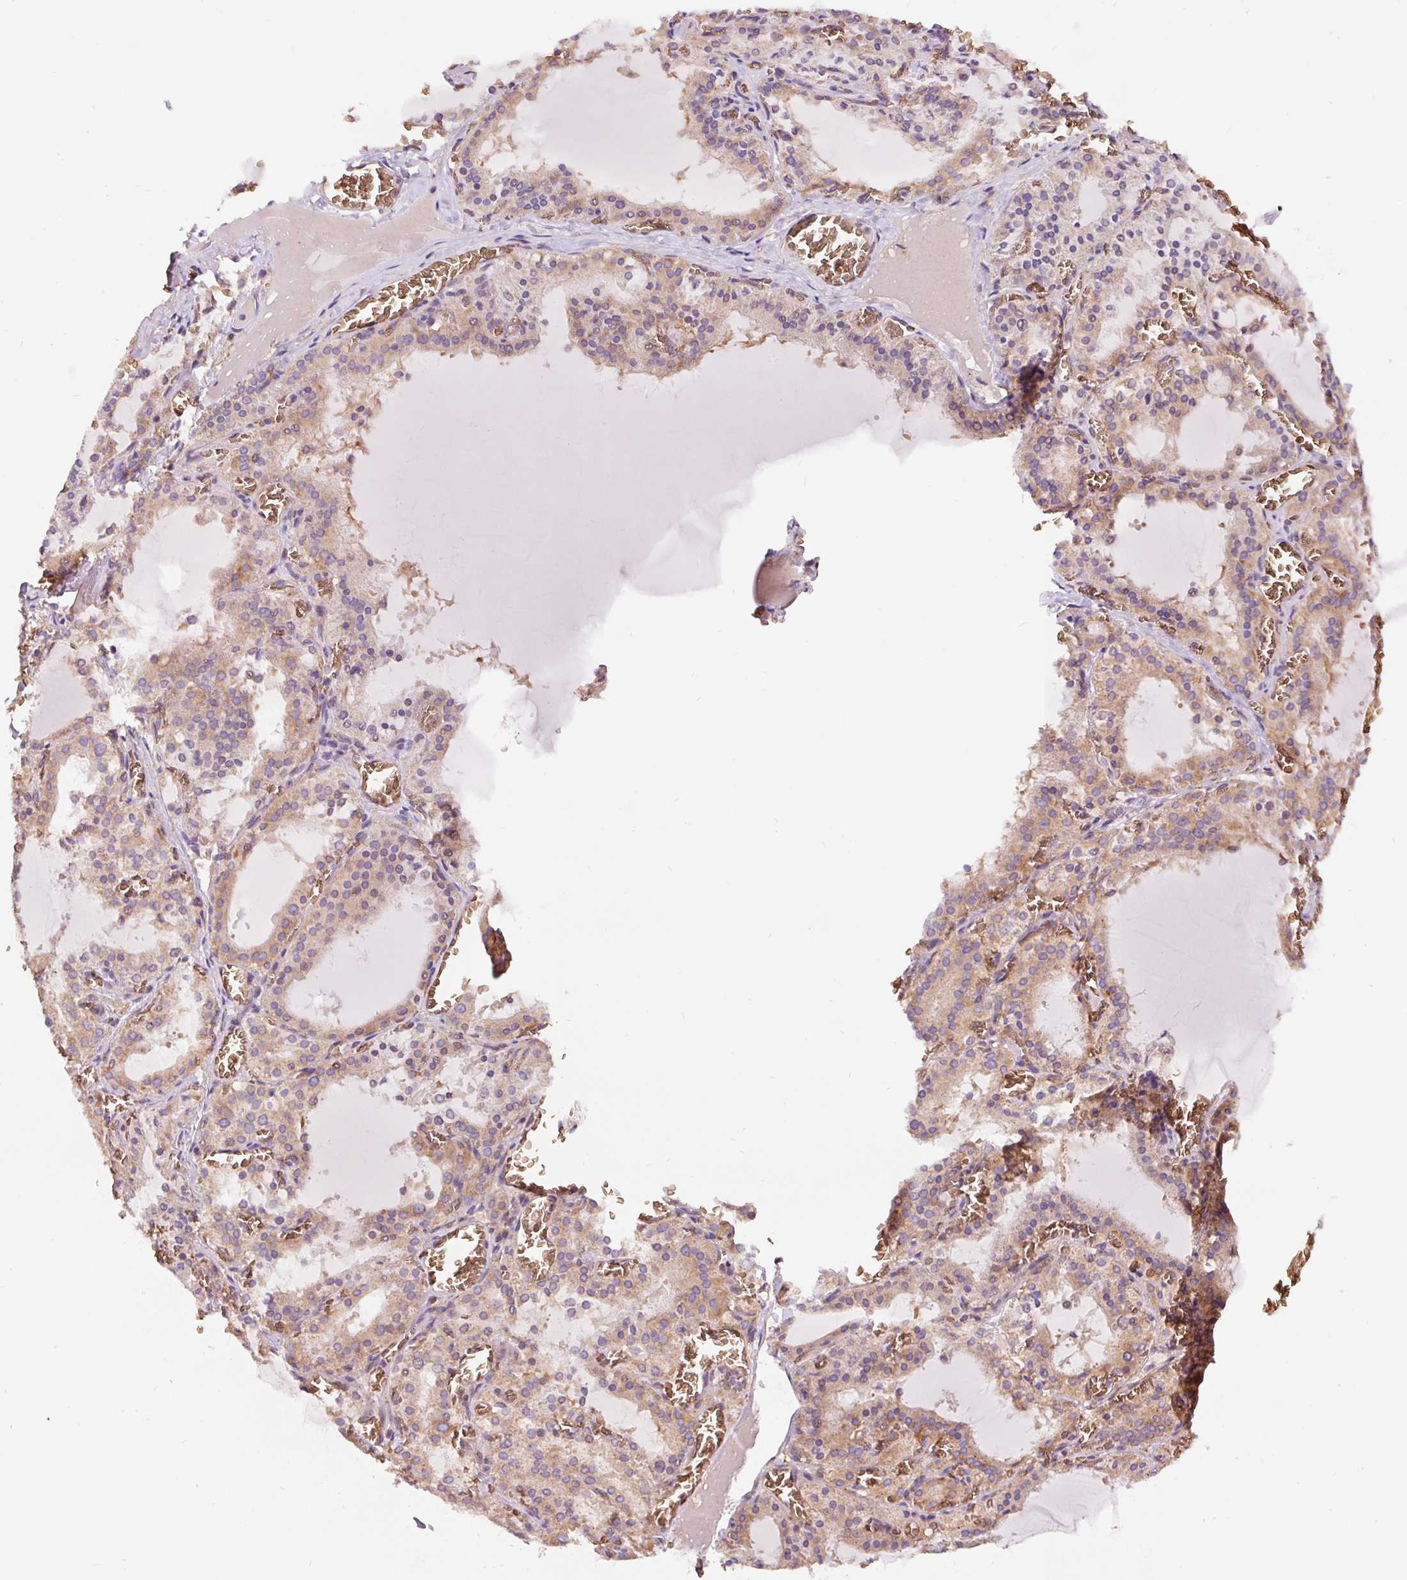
{"staining": {"intensity": "moderate", "quantity": ">75%", "location": "cytoplasmic/membranous"}, "tissue": "thyroid gland", "cell_type": "Glandular cells", "image_type": "normal", "snomed": [{"axis": "morphology", "description": "Normal tissue, NOS"}, {"axis": "topography", "description": "Thyroid gland"}], "caption": "A brown stain shows moderate cytoplasmic/membranous positivity of a protein in glandular cells of normal thyroid gland.", "gene": "PRRC2A", "patient": {"sex": "female", "age": 30}}